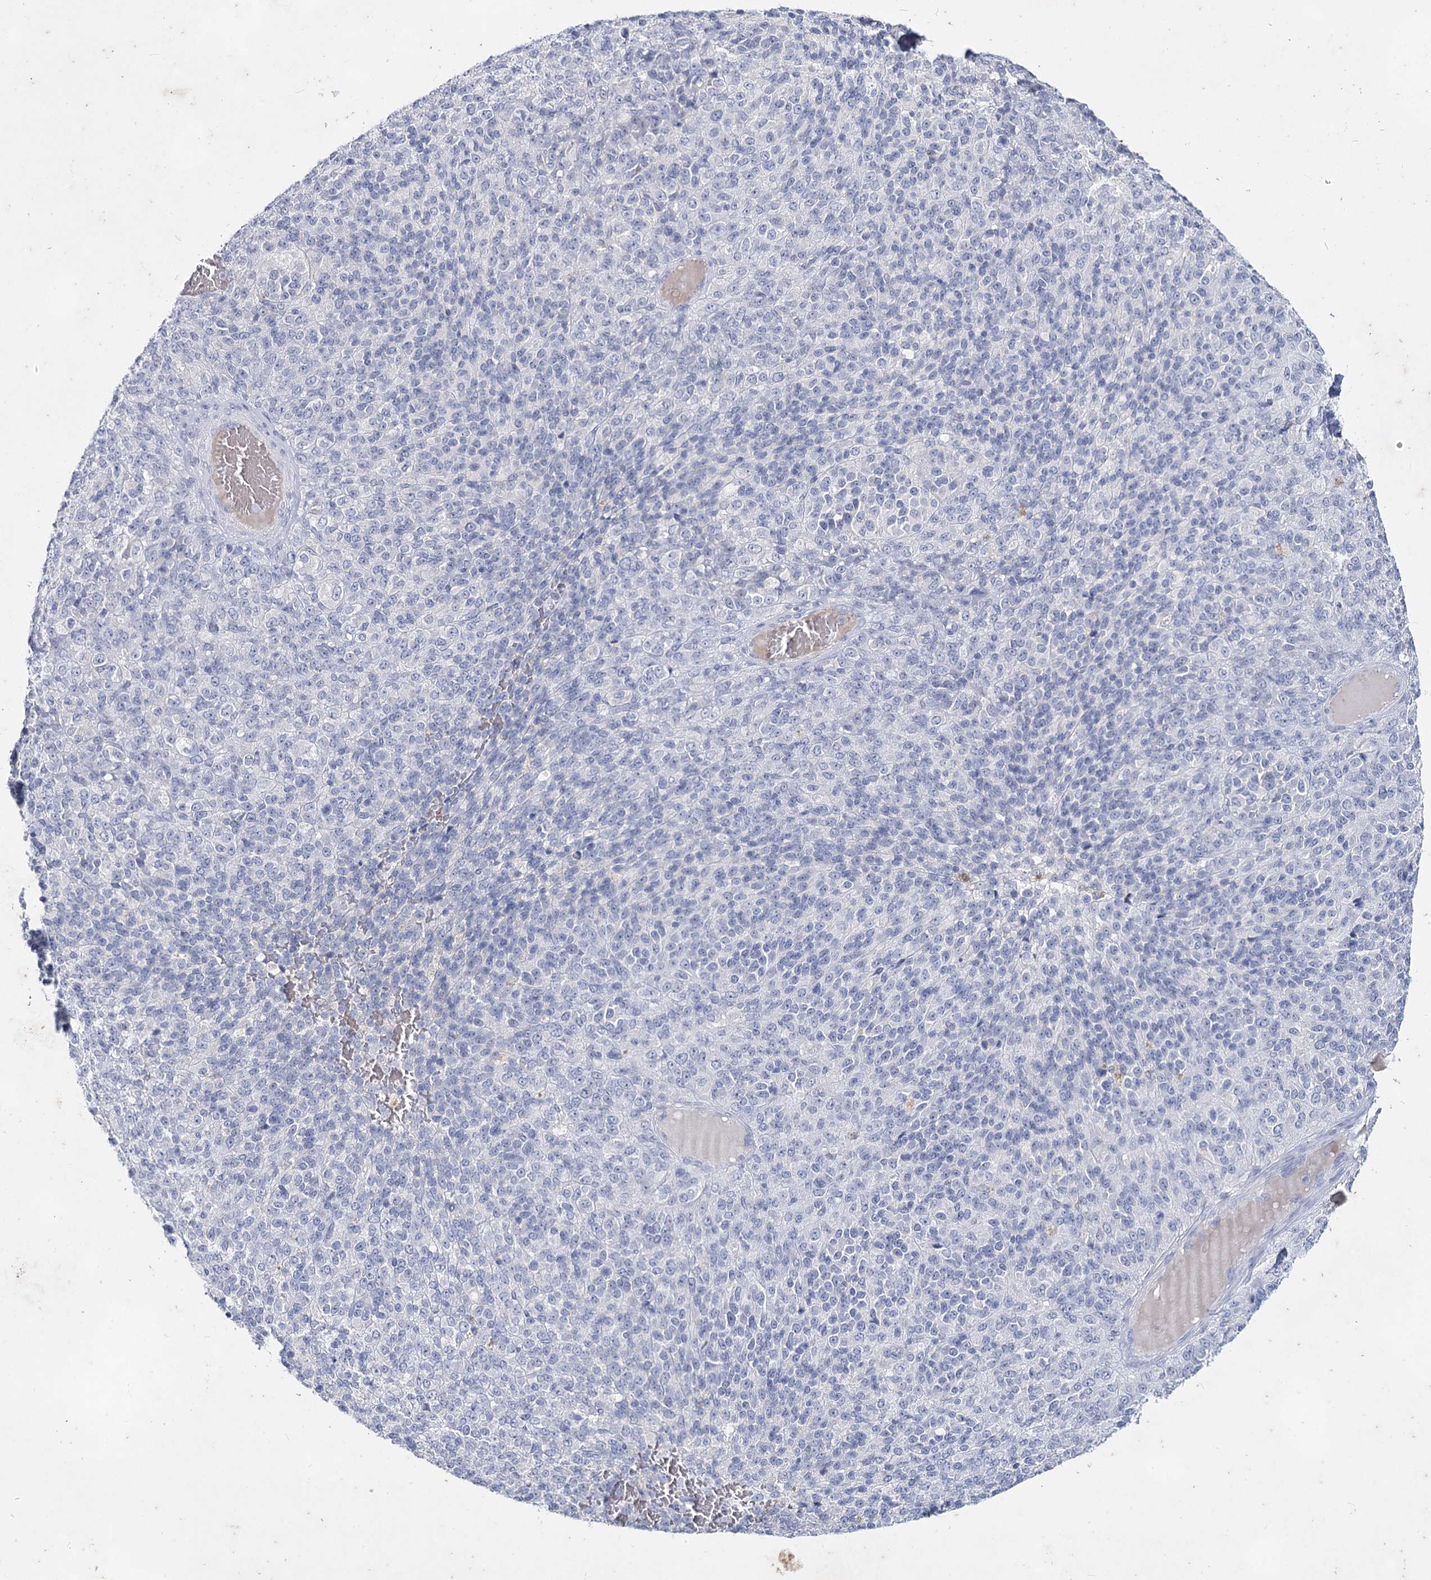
{"staining": {"intensity": "negative", "quantity": "none", "location": "none"}, "tissue": "melanoma", "cell_type": "Tumor cells", "image_type": "cancer", "snomed": [{"axis": "morphology", "description": "Malignant melanoma, Metastatic site"}, {"axis": "topography", "description": "Brain"}], "caption": "This is a image of immunohistochemistry staining of malignant melanoma (metastatic site), which shows no positivity in tumor cells. (Stains: DAB immunohistochemistry with hematoxylin counter stain, Microscopy: brightfield microscopy at high magnification).", "gene": "CCDC73", "patient": {"sex": "female", "age": 56}}